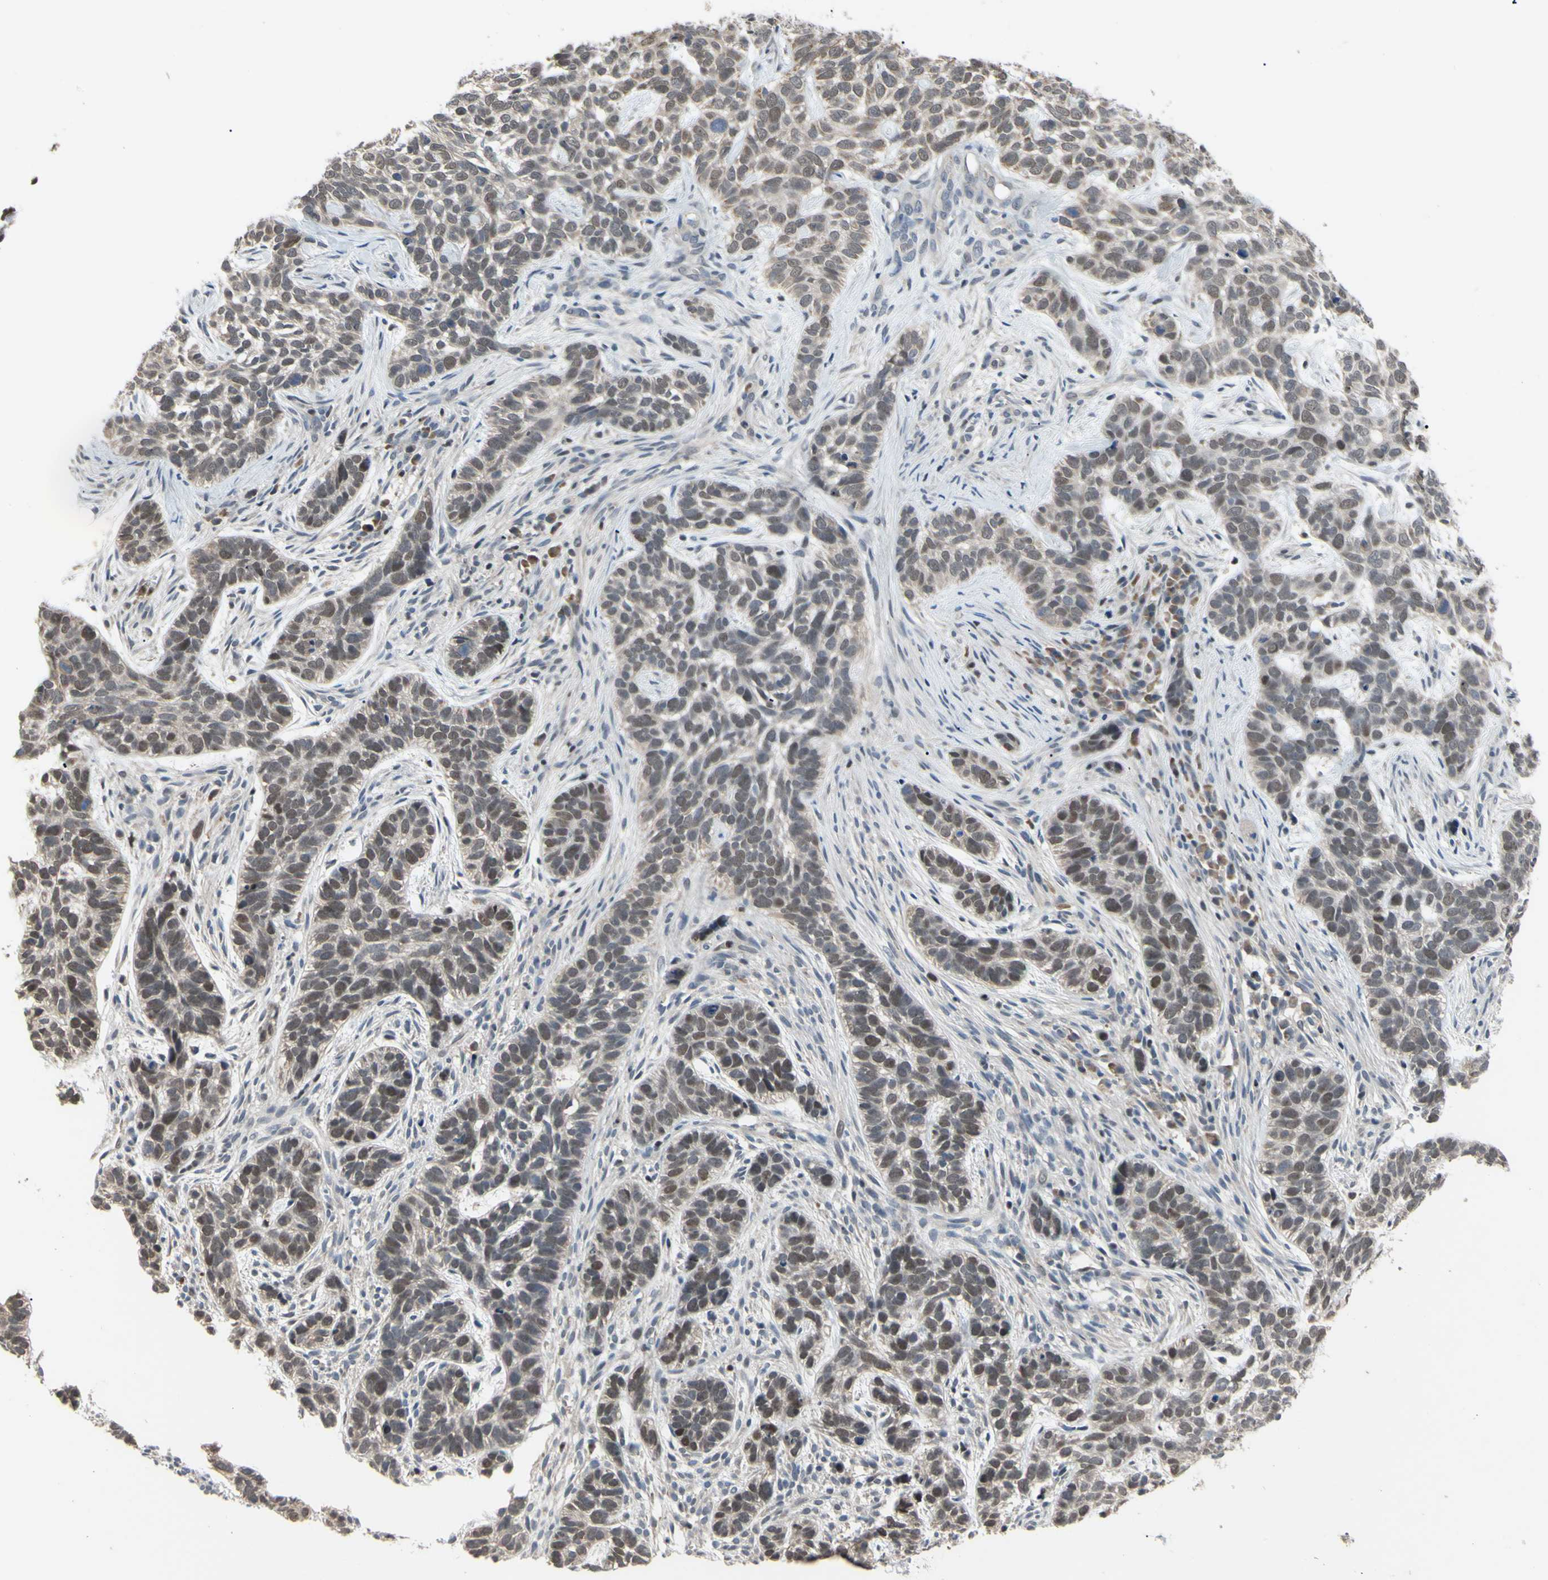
{"staining": {"intensity": "negative", "quantity": "none", "location": "none"}, "tissue": "skin cancer", "cell_type": "Tumor cells", "image_type": "cancer", "snomed": [{"axis": "morphology", "description": "Basal cell carcinoma"}, {"axis": "topography", "description": "Skin"}], "caption": "High magnification brightfield microscopy of basal cell carcinoma (skin) stained with DAB (3,3'-diaminobenzidine) (brown) and counterstained with hematoxylin (blue): tumor cells show no significant positivity.", "gene": "SP4", "patient": {"sex": "male", "age": 87}}